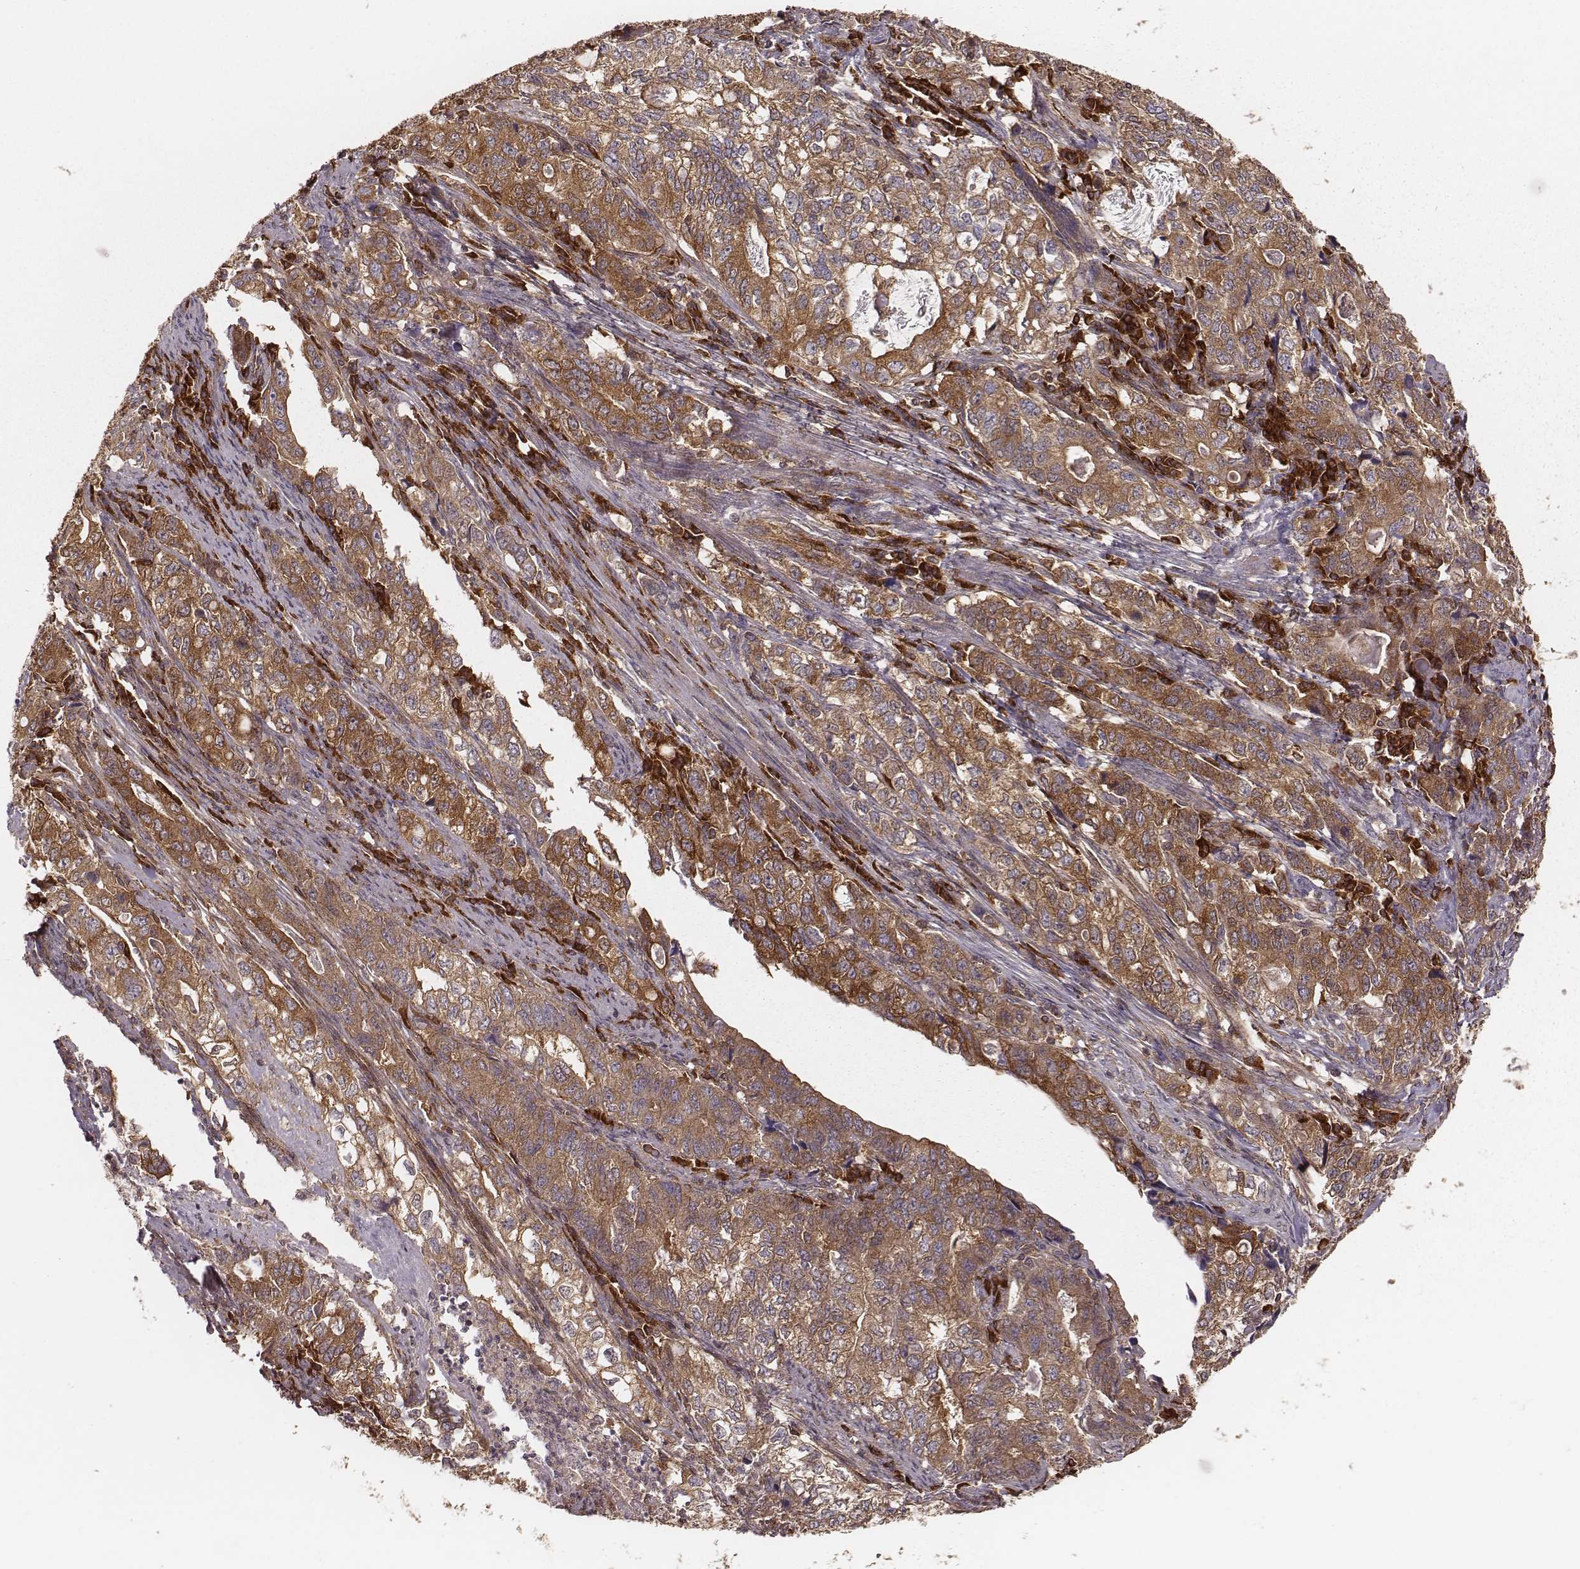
{"staining": {"intensity": "moderate", "quantity": ">75%", "location": "cytoplasmic/membranous"}, "tissue": "stomach cancer", "cell_type": "Tumor cells", "image_type": "cancer", "snomed": [{"axis": "morphology", "description": "Adenocarcinoma, NOS"}, {"axis": "topography", "description": "Stomach, lower"}], "caption": "There is medium levels of moderate cytoplasmic/membranous staining in tumor cells of stomach adenocarcinoma, as demonstrated by immunohistochemical staining (brown color).", "gene": "CARS1", "patient": {"sex": "female", "age": 72}}